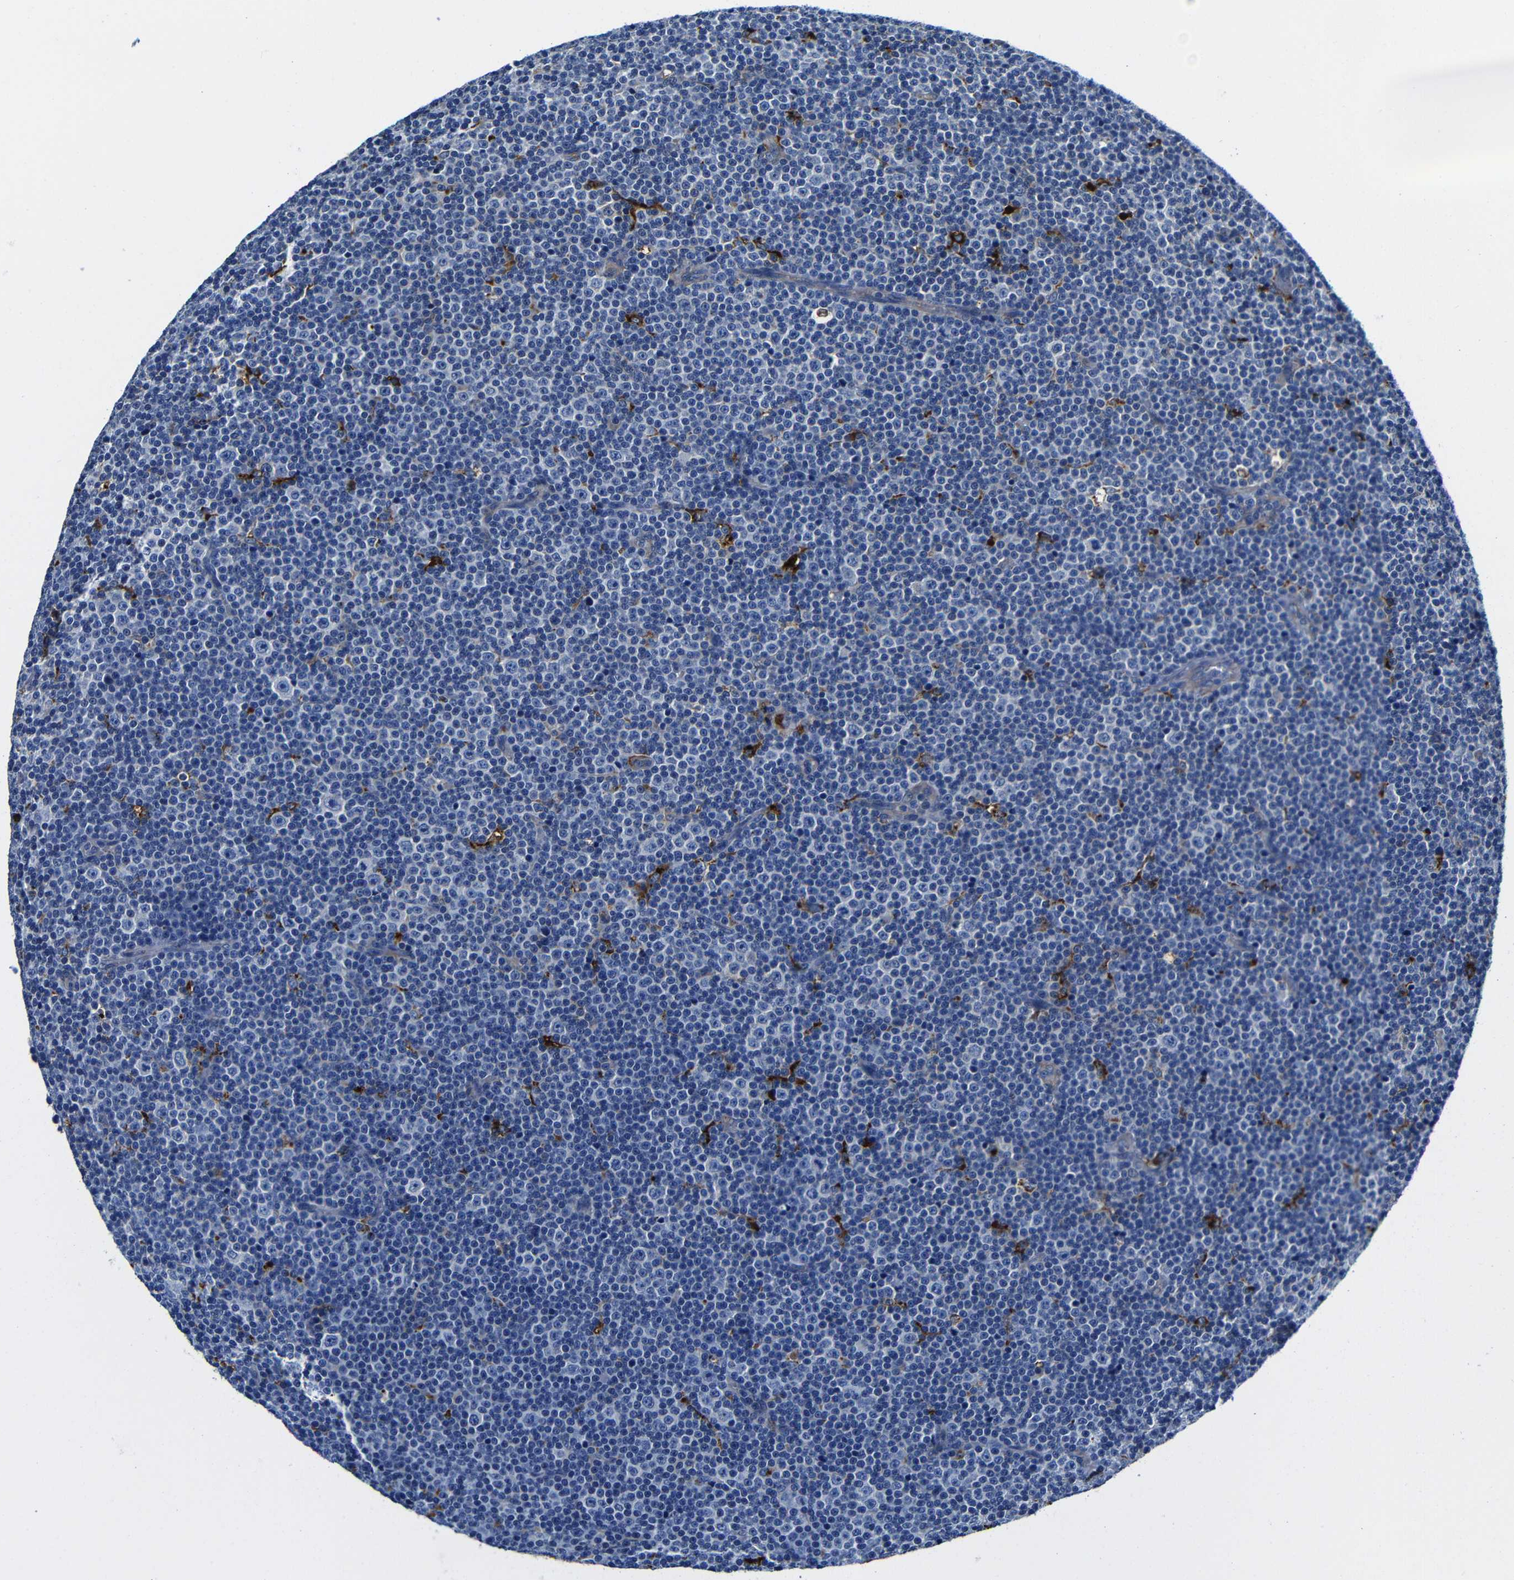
{"staining": {"intensity": "negative", "quantity": "none", "location": "none"}, "tissue": "lymphoma", "cell_type": "Tumor cells", "image_type": "cancer", "snomed": [{"axis": "morphology", "description": "Malignant lymphoma, non-Hodgkin's type, Low grade"}, {"axis": "topography", "description": "Lymph node"}], "caption": "Low-grade malignant lymphoma, non-Hodgkin's type was stained to show a protein in brown. There is no significant expression in tumor cells. (Stains: DAB (3,3'-diaminobenzidine) IHC with hematoxylin counter stain, Microscopy: brightfield microscopy at high magnification).", "gene": "GIMAP2", "patient": {"sex": "female", "age": 67}}